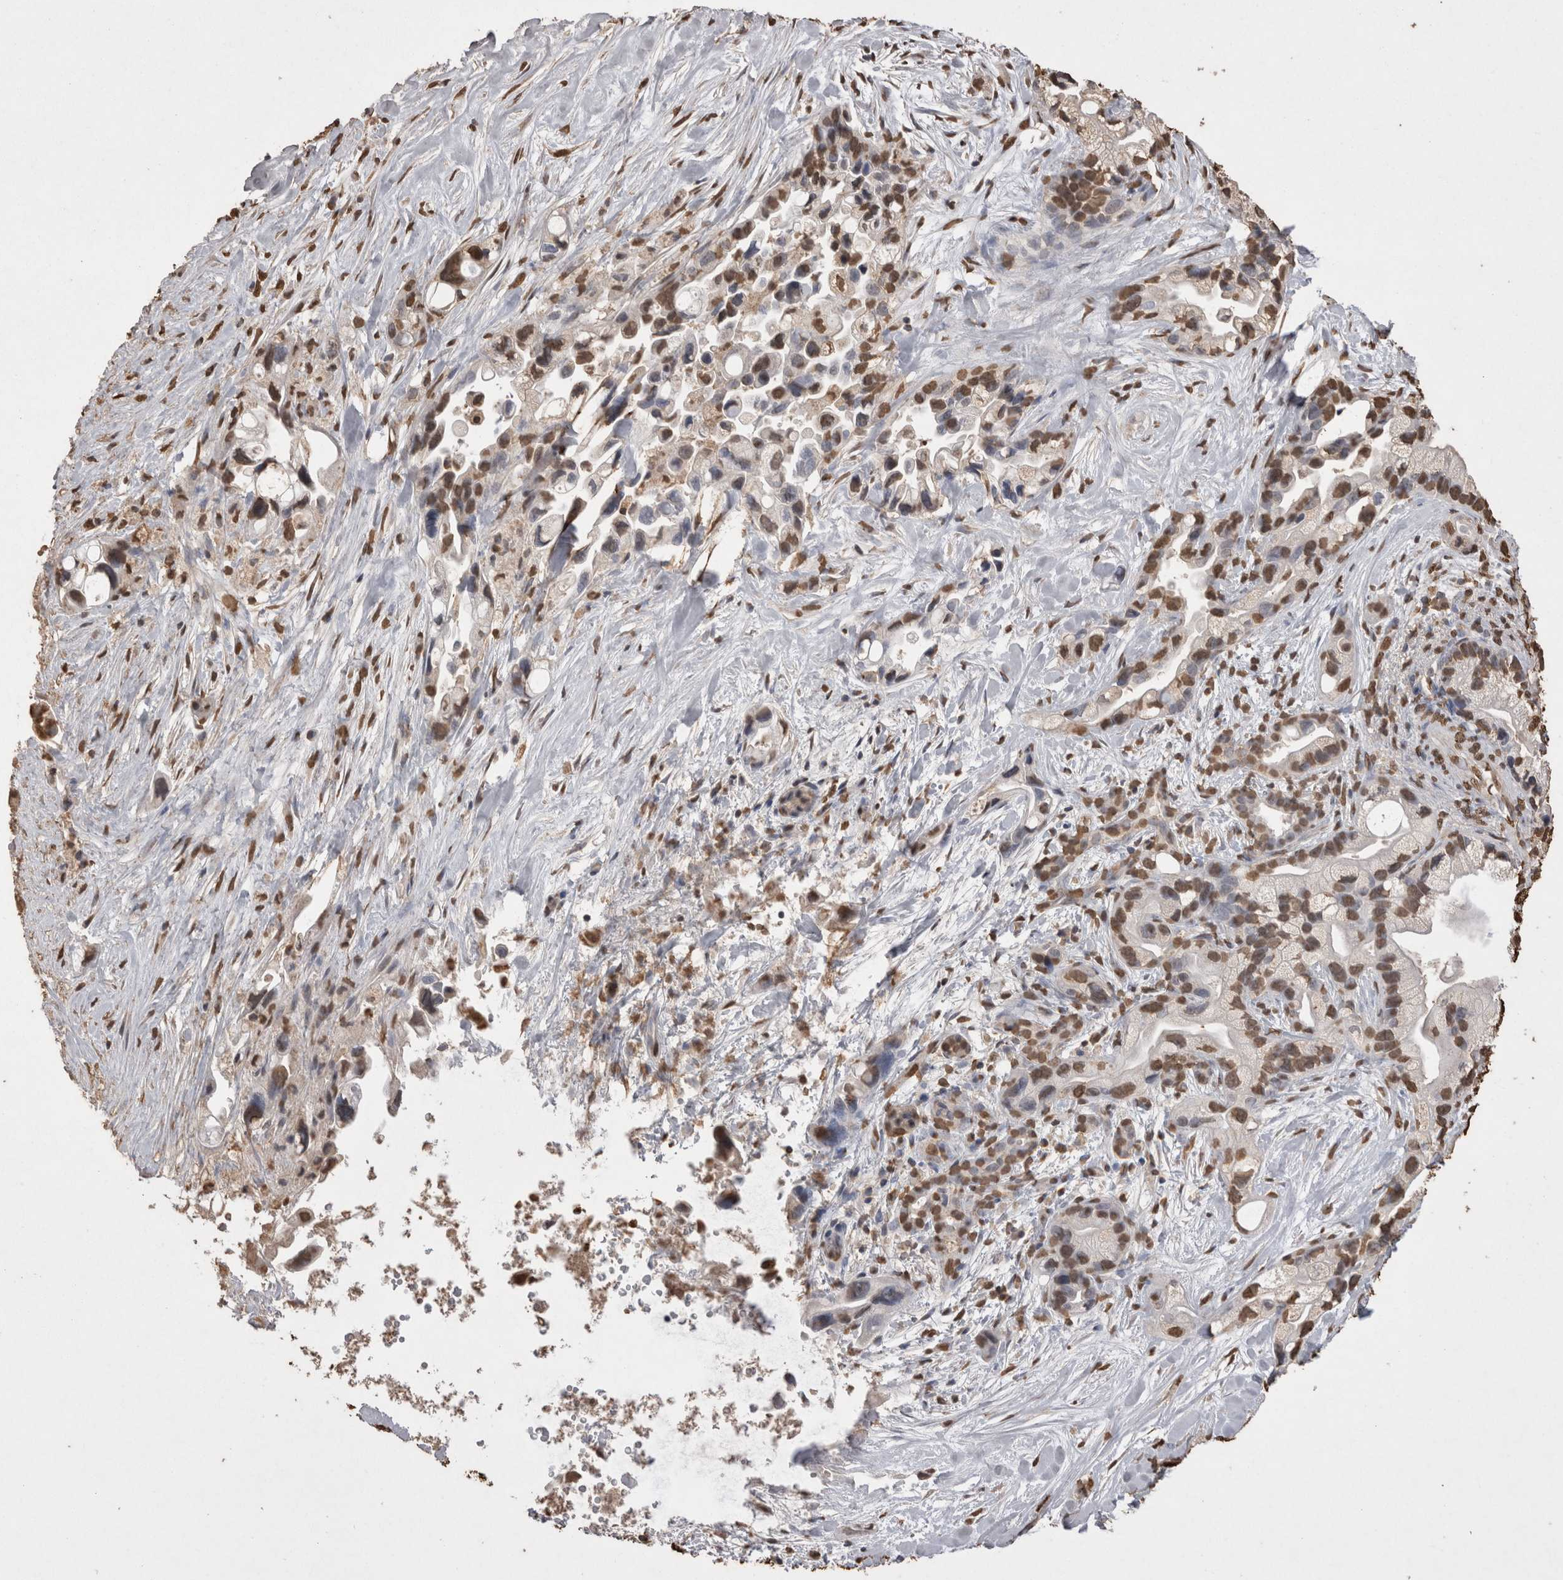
{"staining": {"intensity": "moderate", "quantity": ">75%", "location": "nuclear"}, "tissue": "pancreatic cancer", "cell_type": "Tumor cells", "image_type": "cancer", "snomed": [{"axis": "morphology", "description": "Adenocarcinoma, NOS"}, {"axis": "topography", "description": "Pancreas"}], "caption": "Moderate nuclear positivity for a protein is seen in approximately >75% of tumor cells of adenocarcinoma (pancreatic) using immunohistochemistry (IHC).", "gene": "POU5F1", "patient": {"sex": "female", "age": 77}}